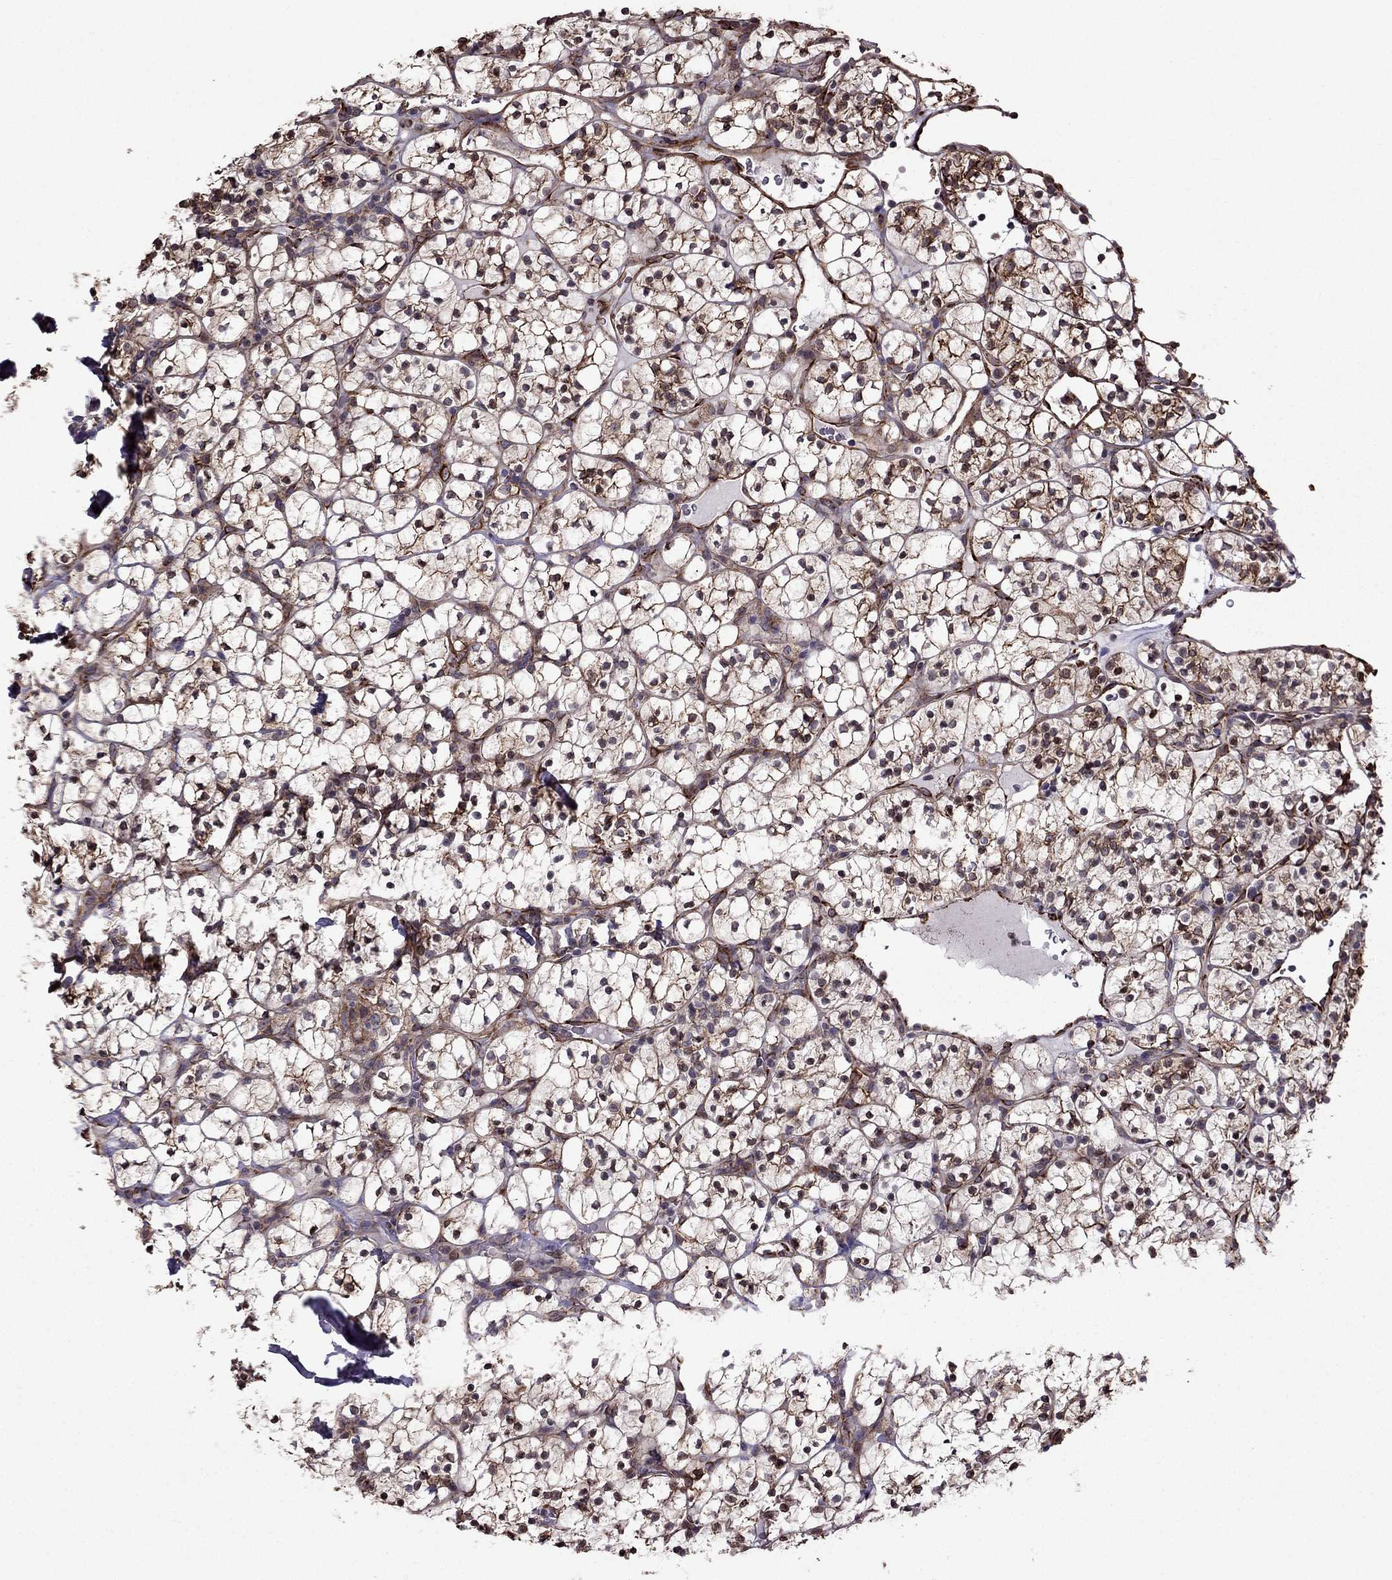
{"staining": {"intensity": "strong", "quantity": ">75%", "location": "cytoplasmic/membranous"}, "tissue": "renal cancer", "cell_type": "Tumor cells", "image_type": "cancer", "snomed": [{"axis": "morphology", "description": "Adenocarcinoma, NOS"}, {"axis": "topography", "description": "Kidney"}], "caption": "Protein analysis of renal cancer (adenocarcinoma) tissue demonstrates strong cytoplasmic/membranous expression in about >75% of tumor cells.", "gene": "IKBIP", "patient": {"sex": "female", "age": 89}}